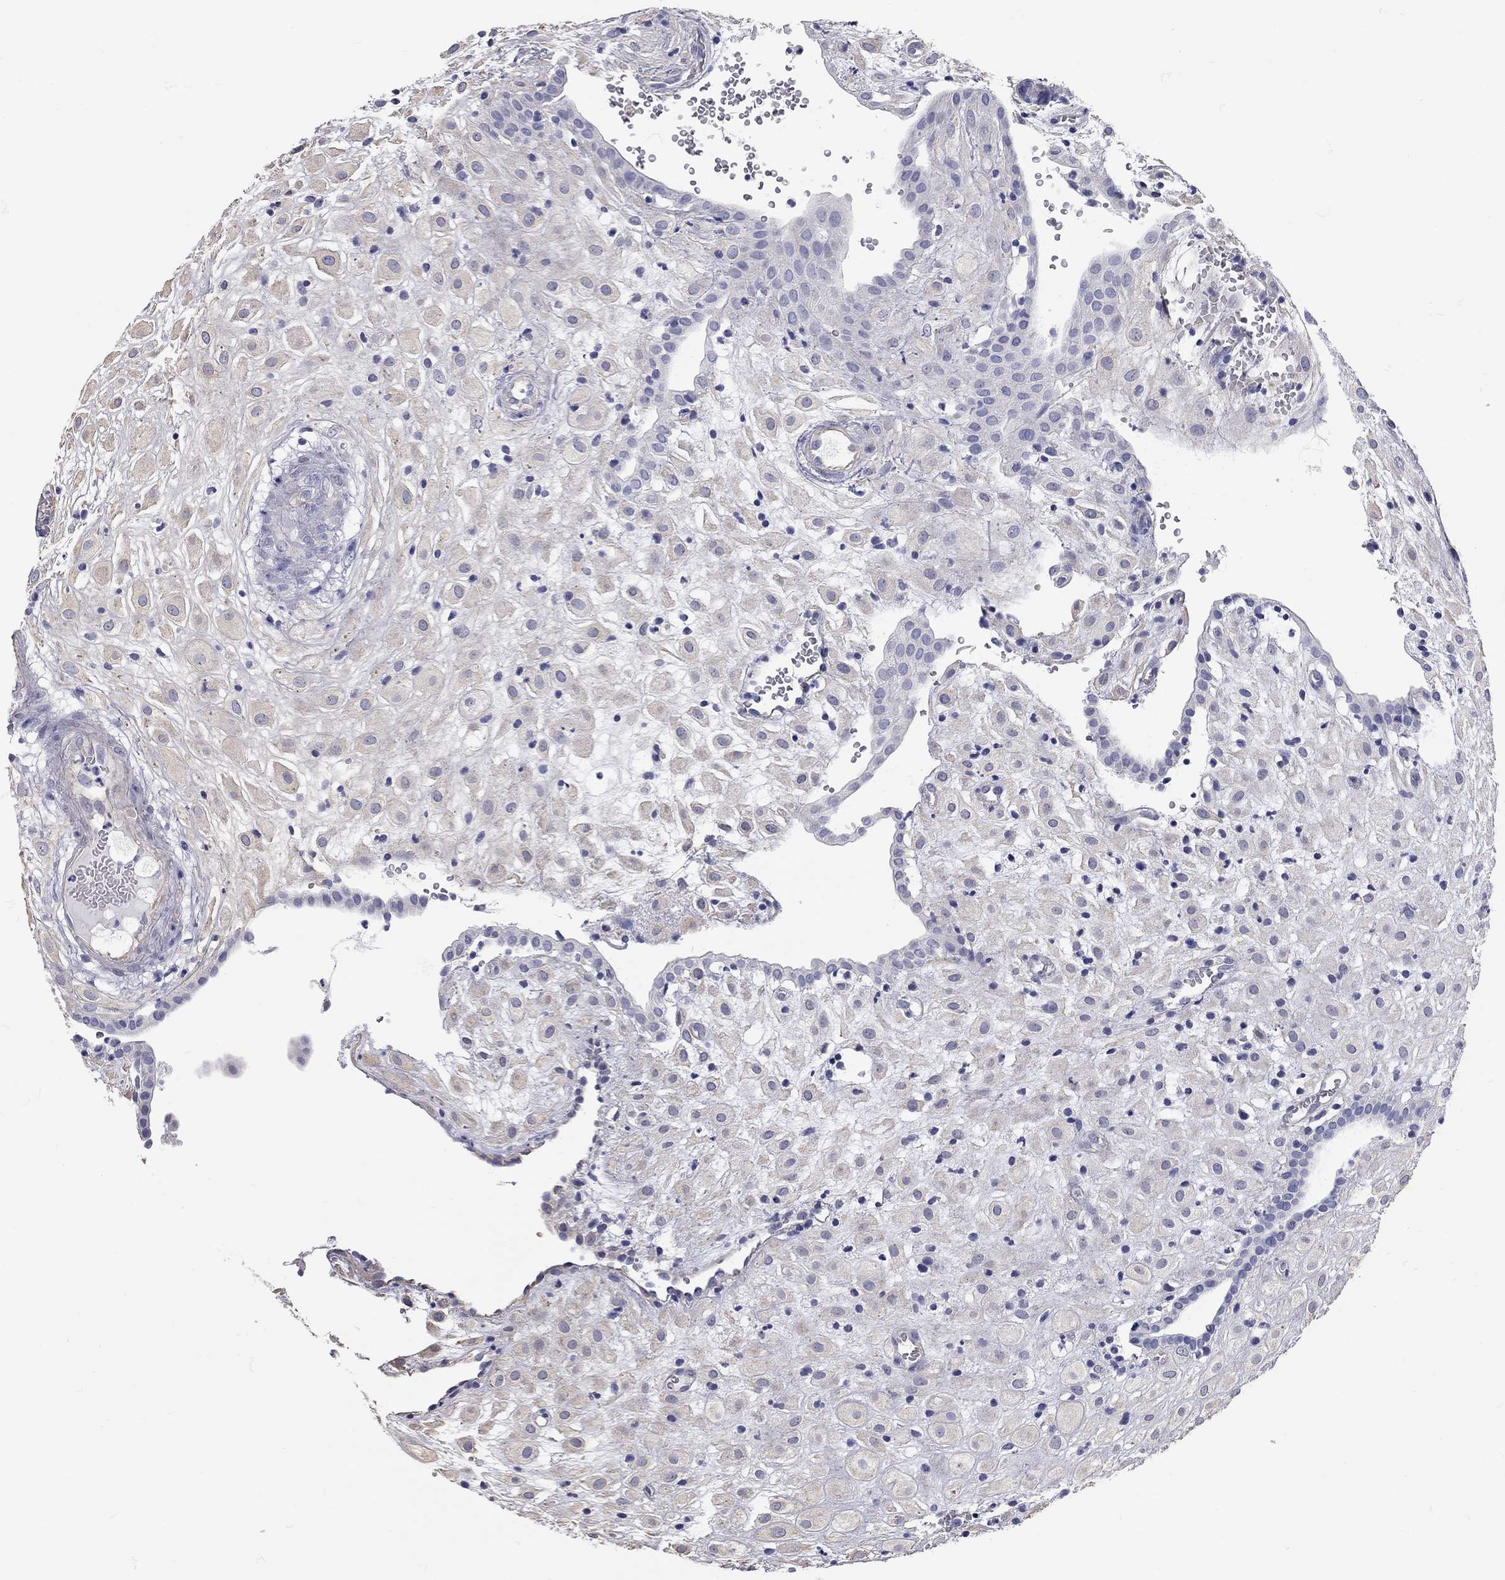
{"staining": {"intensity": "weak", "quantity": "25%-75%", "location": "cytoplasmic/membranous"}, "tissue": "placenta", "cell_type": "Decidual cells", "image_type": "normal", "snomed": [{"axis": "morphology", "description": "Normal tissue, NOS"}, {"axis": "topography", "description": "Placenta"}], "caption": "Immunohistochemistry (DAB) staining of unremarkable placenta demonstrates weak cytoplasmic/membranous protein positivity in approximately 25%-75% of decidual cells.", "gene": "C10orf90", "patient": {"sex": "female", "age": 24}}